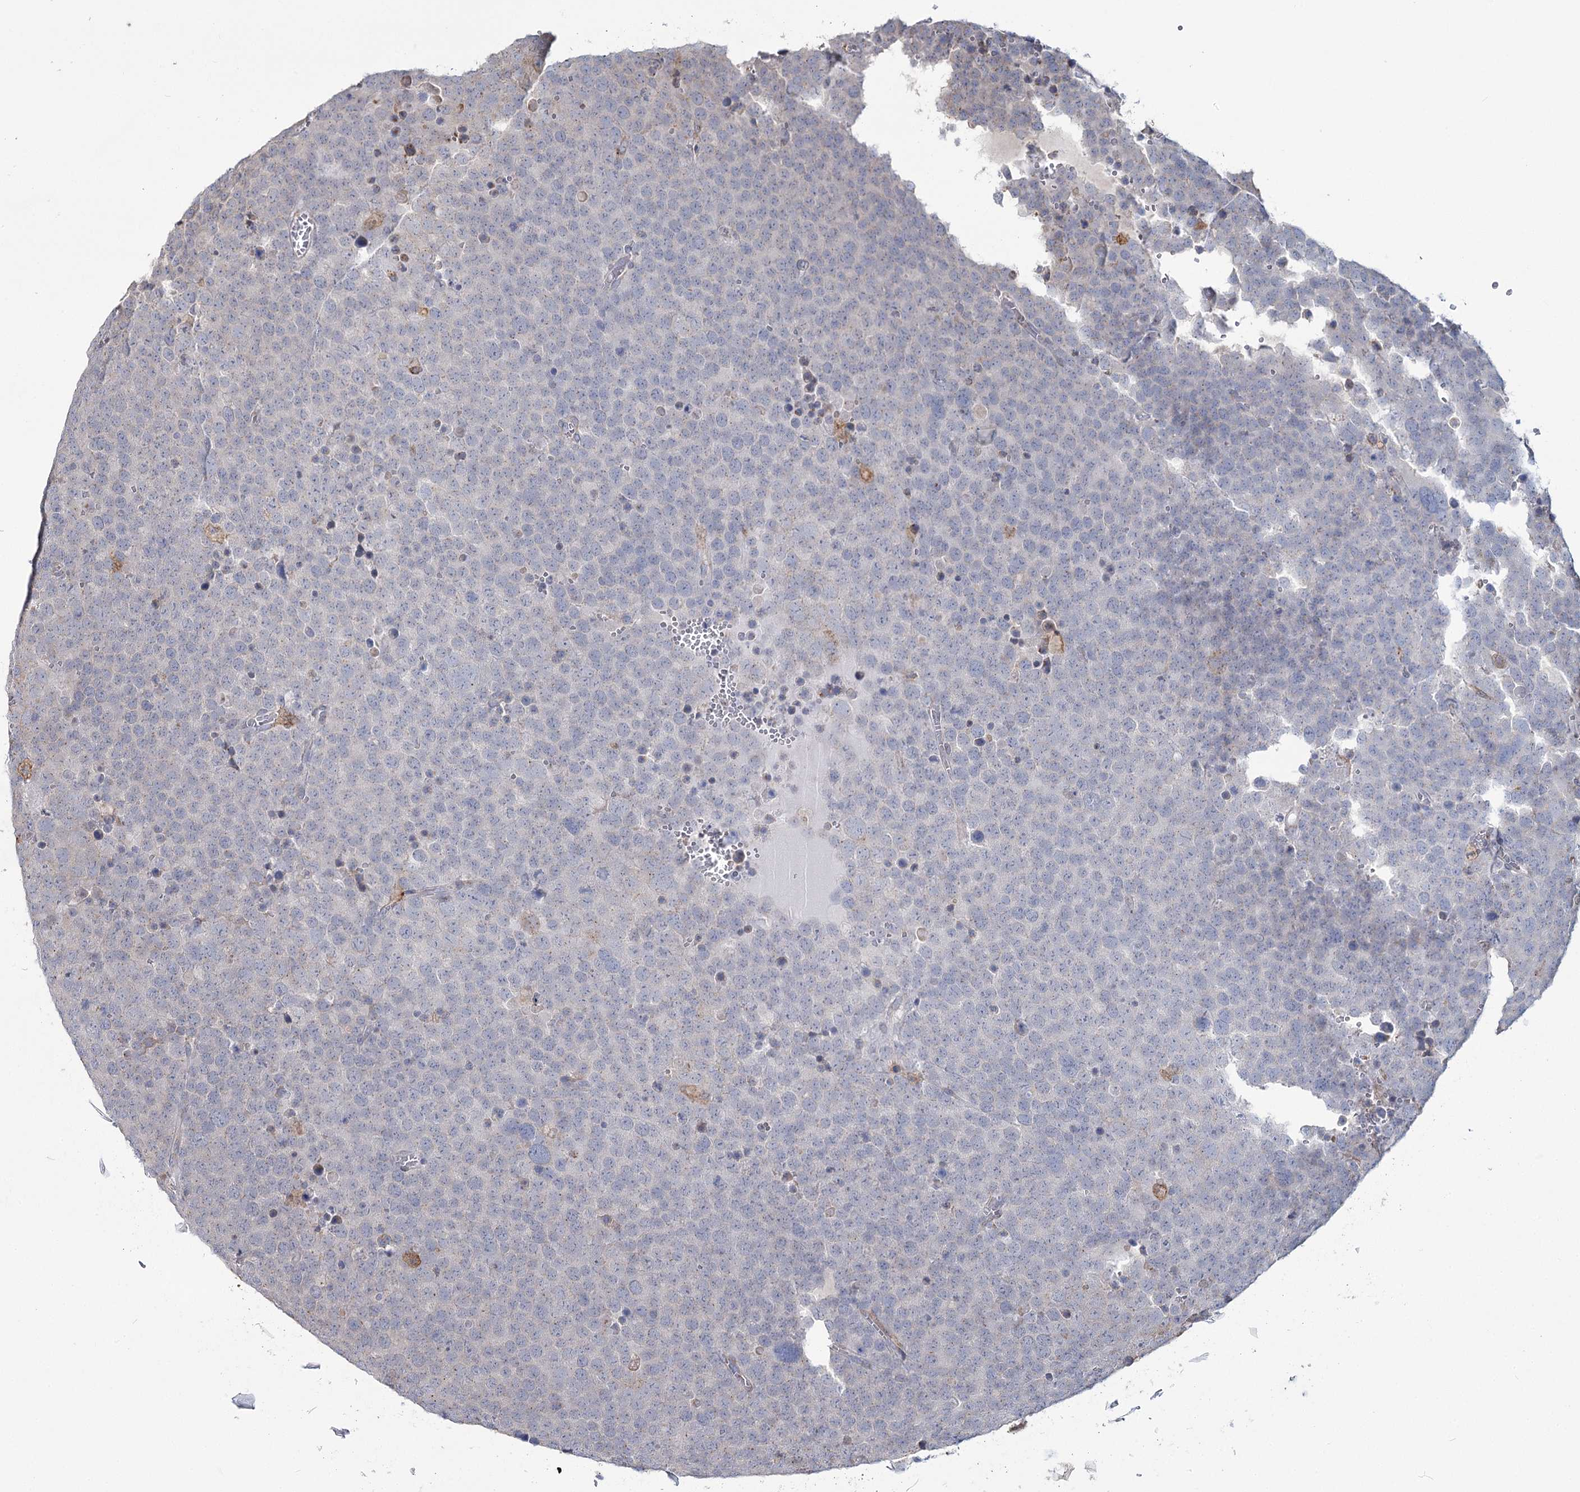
{"staining": {"intensity": "negative", "quantity": "none", "location": "none"}, "tissue": "testis cancer", "cell_type": "Tumor cells", "image_type": "cancer", "snomed": [{"axis": "morphology", "description": "Seminoma, NOS"}, {"axis": "topography", "description": "Testis"}], "caption": "High power microscopy micrograph of an IHC histopathology image of testis cancer (seminoma), revealing no significant staining in tumor cells.", "gene": "ZCCHC9", "patient": {"sex": "male", "age": 71}}